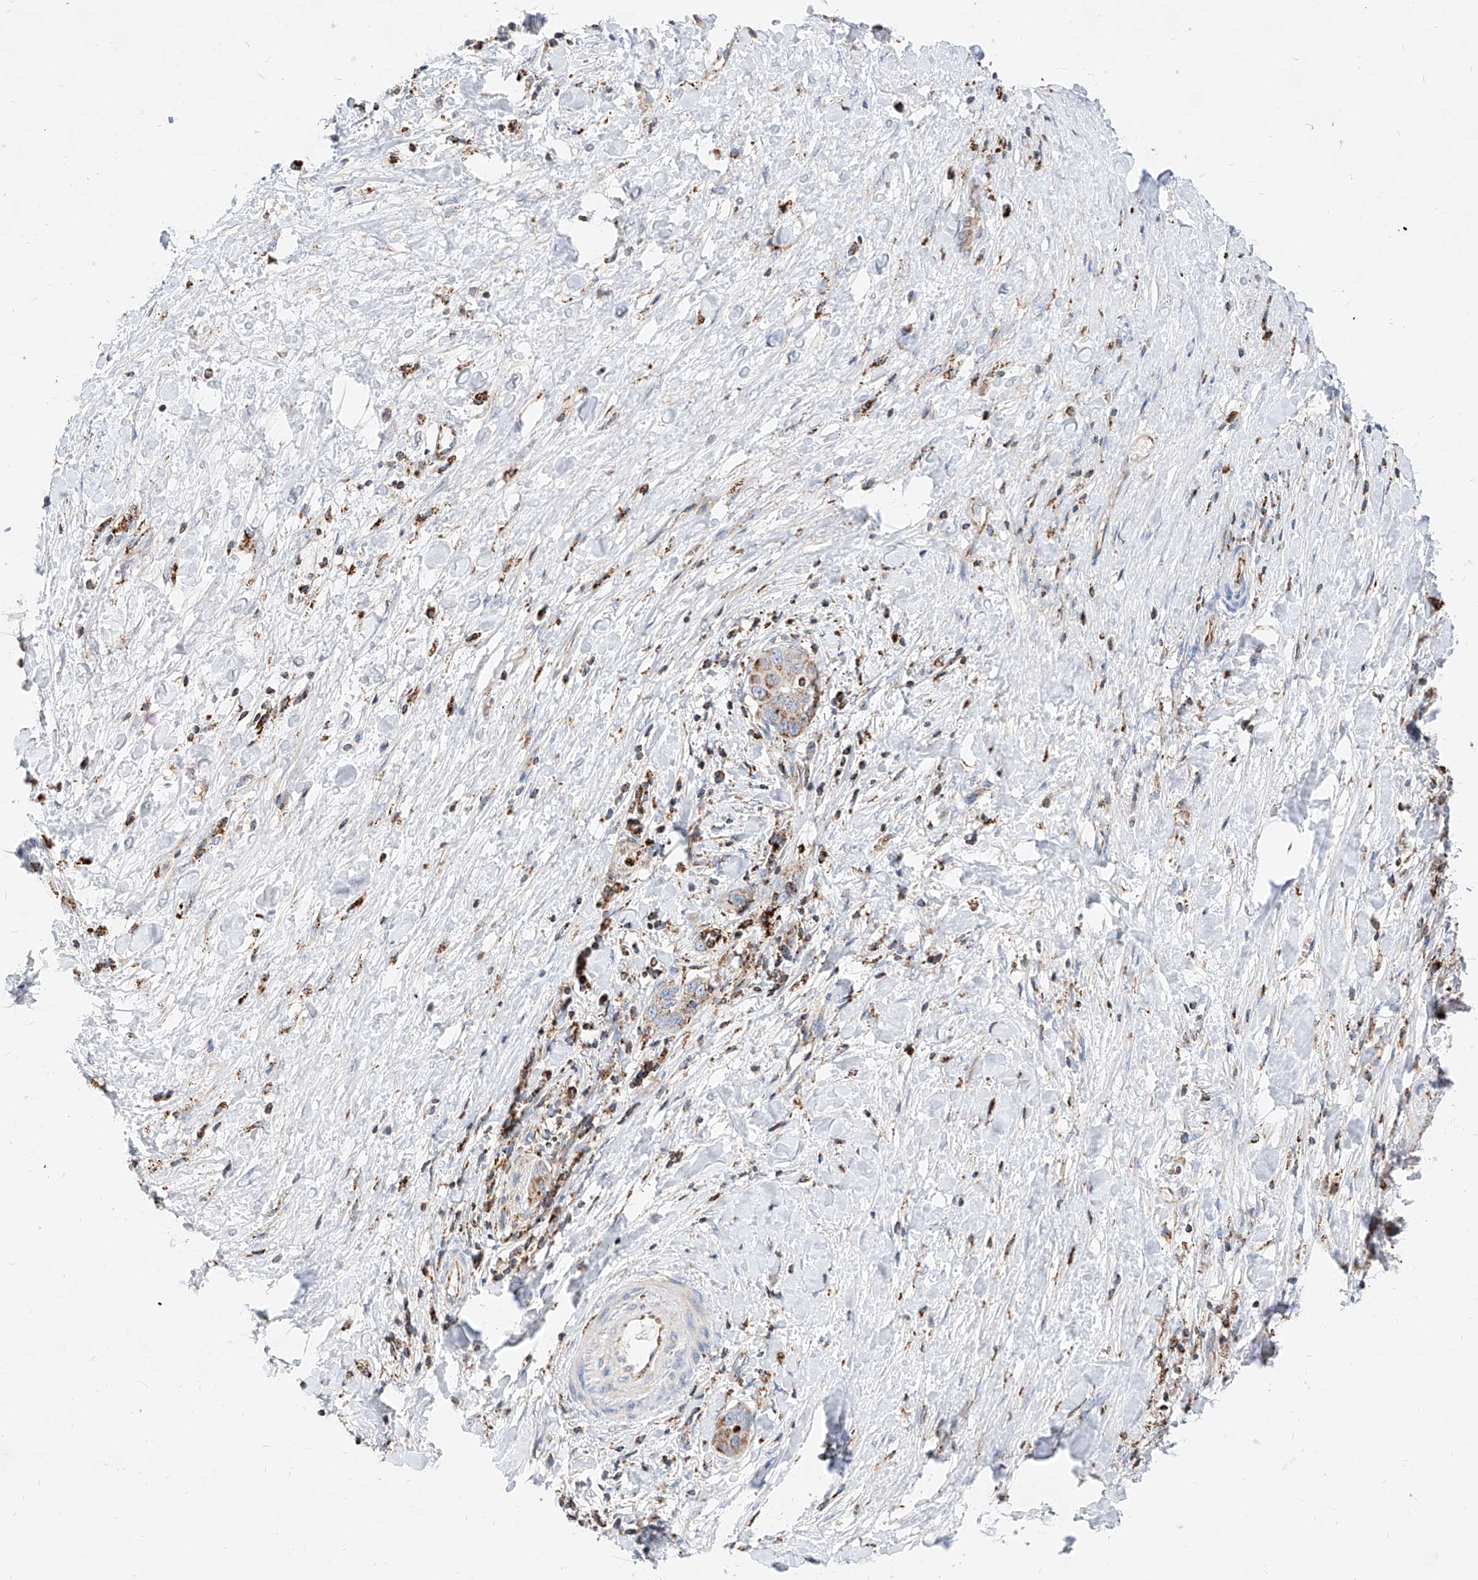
{"staining": {"intensity": "moderate", "quantity": ">75%", "location": "cytoplasmic/membranous"}, "tissue": "liver cancer", "cell_type": "Tumor cells", "image_type": "cancer", "snomed": [{"axis": "morphology", "description": "Cholangiocarcinoma"}, {"axis": "topography", "description": "Liver"}], "caption": "This micrograph reveals immunohistochemistry staining of human liver cancer, with medium moderate cytoplasmic/membranous positivity in approximately >75% of tumor cells.", "gene": "CPNE5", "patient": {"sex": "female", "age": 52}}